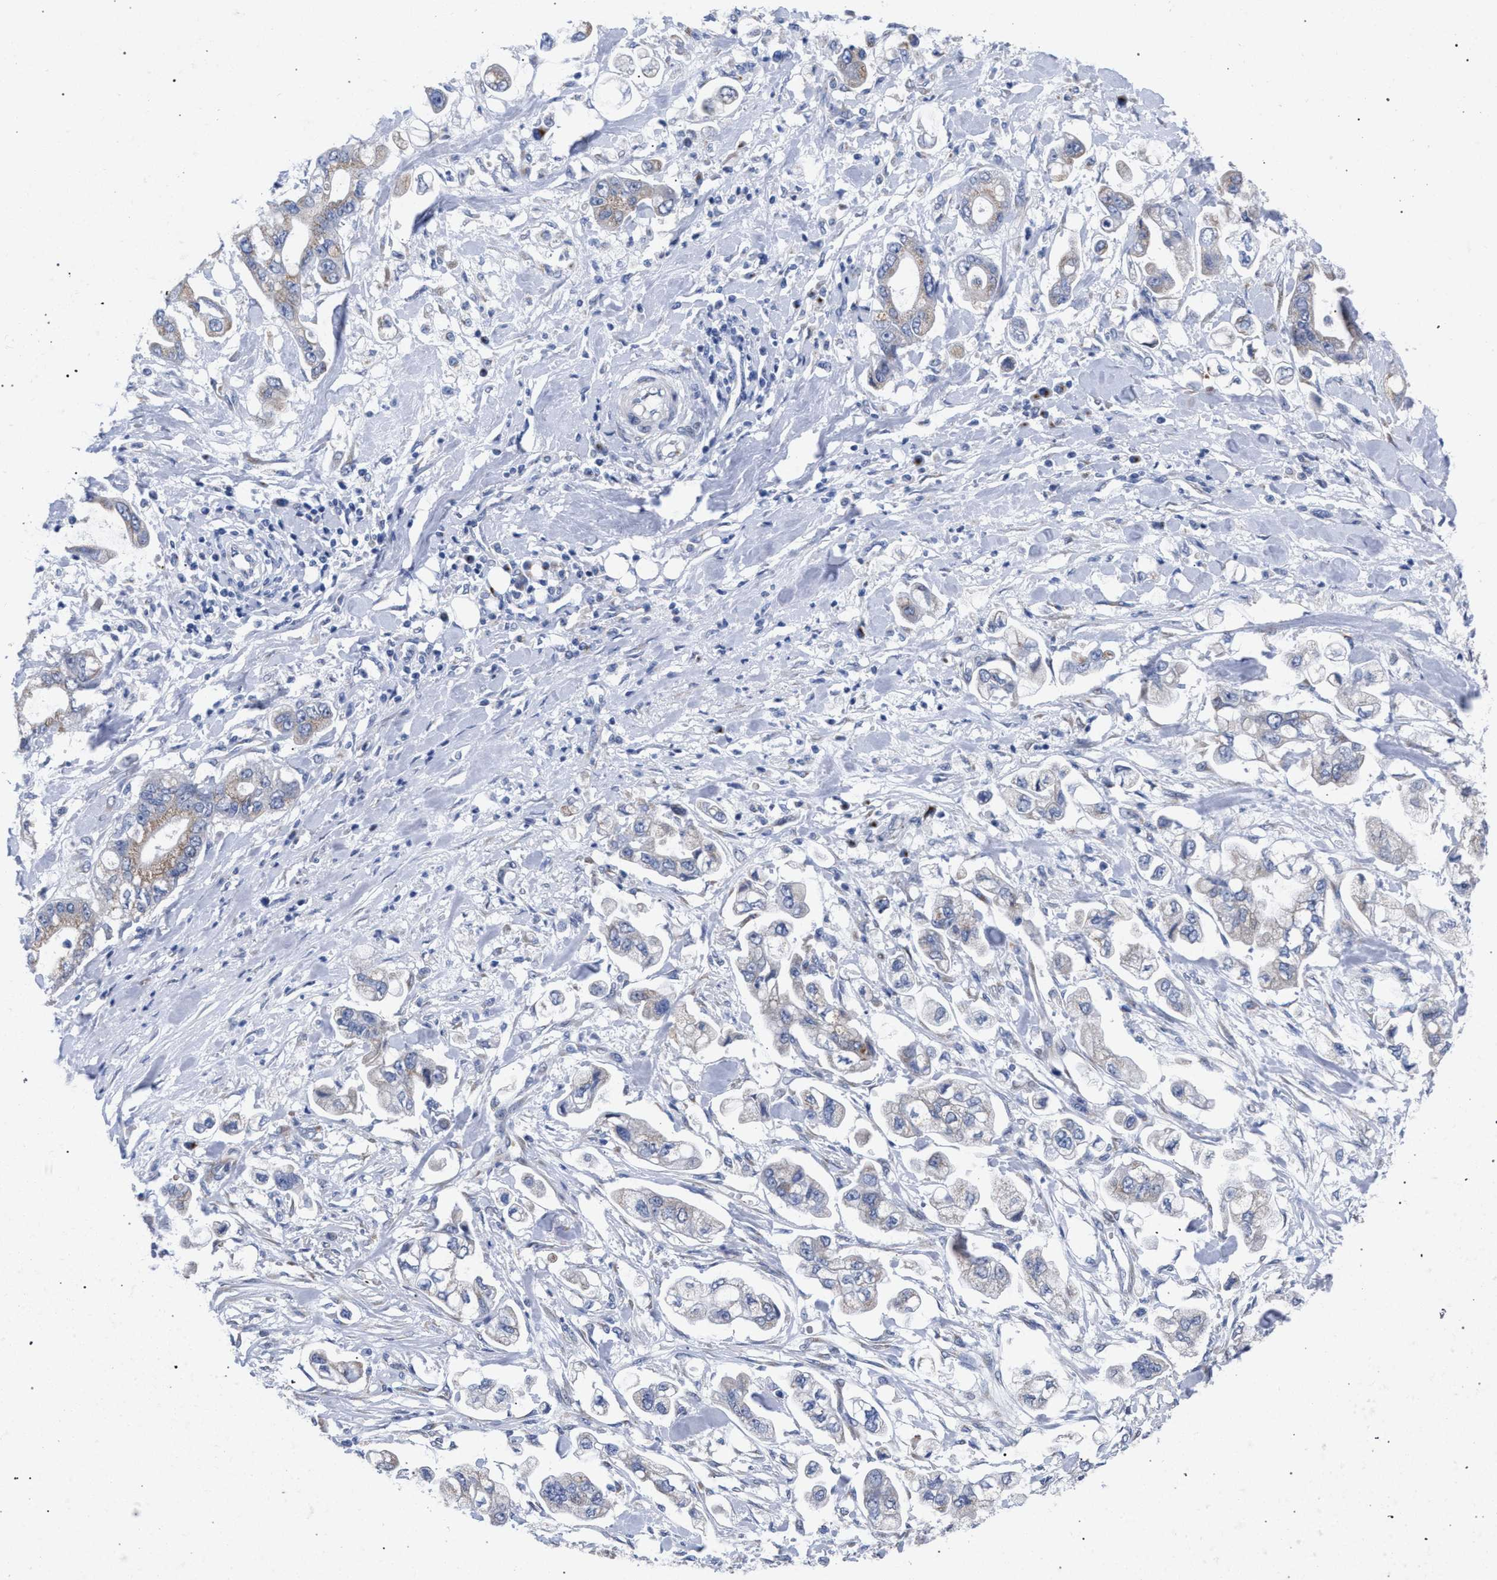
{"staining": {"intensity": "weak", "quantity": "25%-75%", "location": "cytoplasmic/membranous"}, "tissue": "stomach cancer", "cell_type": "Tumor cells", "image_type": "cancer", "snomed": [{"axis": "morphology", "description": "Normal tissue, NOS"}, {"axis": "morphology", "description": "Adenocarcinoma, NOS"}, {"axis": "topography", "description": "Stomach"}], "caption": "The immunohistochemical stain shows weak cytoplasmic/membranous expression in tumor cells of adenocarcinoma (stomach) tissue.", "gene": "GOLGA2", "patient": {"sex": "male", "age": 62}}